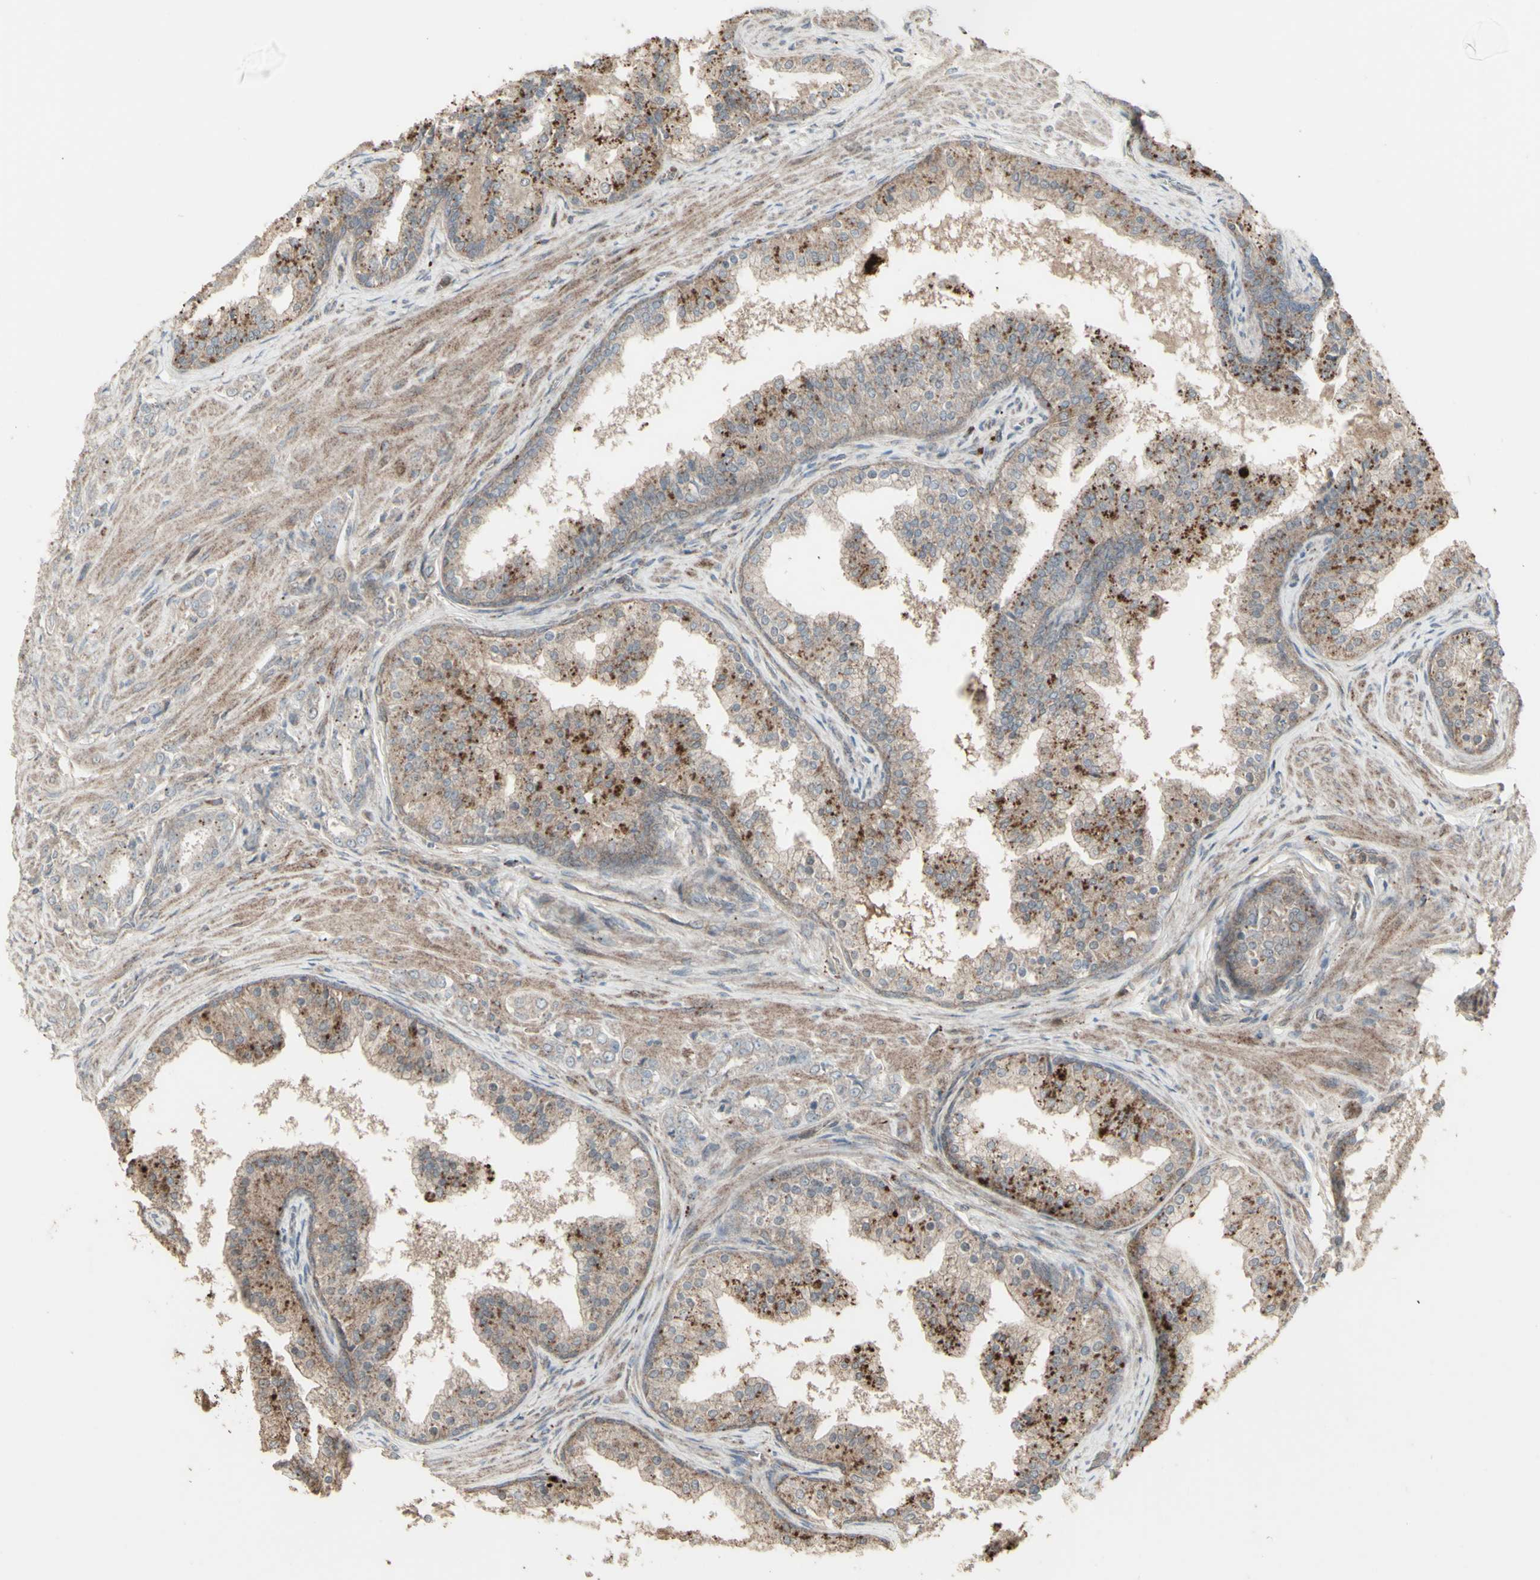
{"staining": {"intensity": "moderate", "quantity": ">75%", "location": "cytoplasmic/membranous"}, "tissue": "prostate cancer", "cell_type": "Tumor cells", "image_type": "cancer", "snomed": [{"axis": "morphology", "description": "Adenocarcinoma, Low grade"}, {"axis": "topography", "description": "Prostate"}], "caption": "The histopathology image shows a brown stain indicating the presence of a protein in the cytoplasmic/membranous of tumor cells in prostate cancer.", "gene": "RNASEL", "patient": {"sex": "male", "age": 60}}